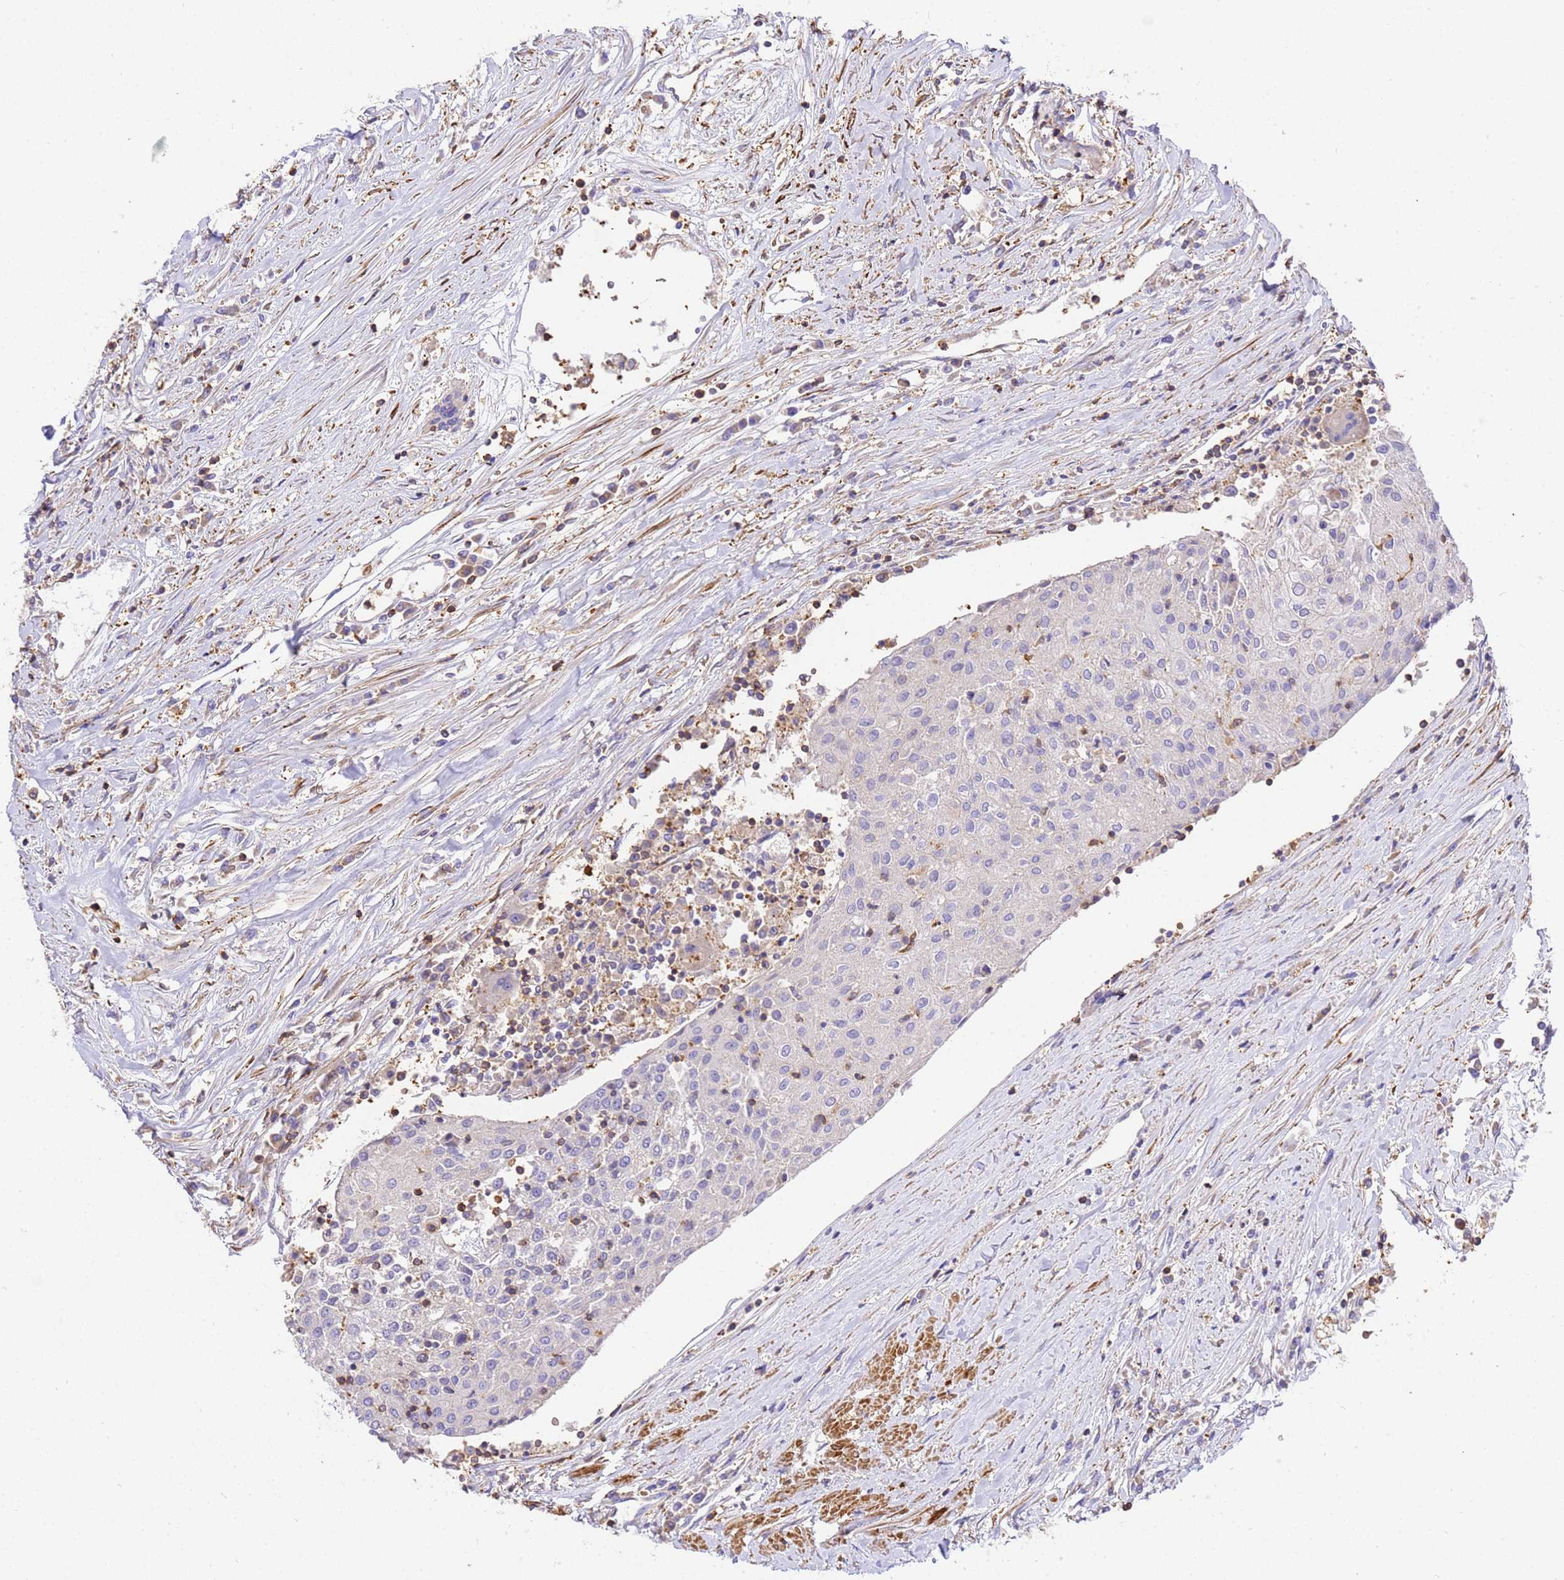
{"staining": {"intensity": "negative", "quantity": "none", "location": "none"}, "tissue": "urothelial cancer", "cell_type": "Tumor cells", "image_type": "cancer", "snomed": [{"axis": "morphology", "description": "Urothelial carcinoma, High grade"}, {"axis": "topography", "description": "Urinary bladder"}], "caption": "Image shows no significant protein positivity in tumor cells of urothelial carcinoma (high-grade).", "gene": "WDR64", "patient": {"sex": "female", "age": 85}}